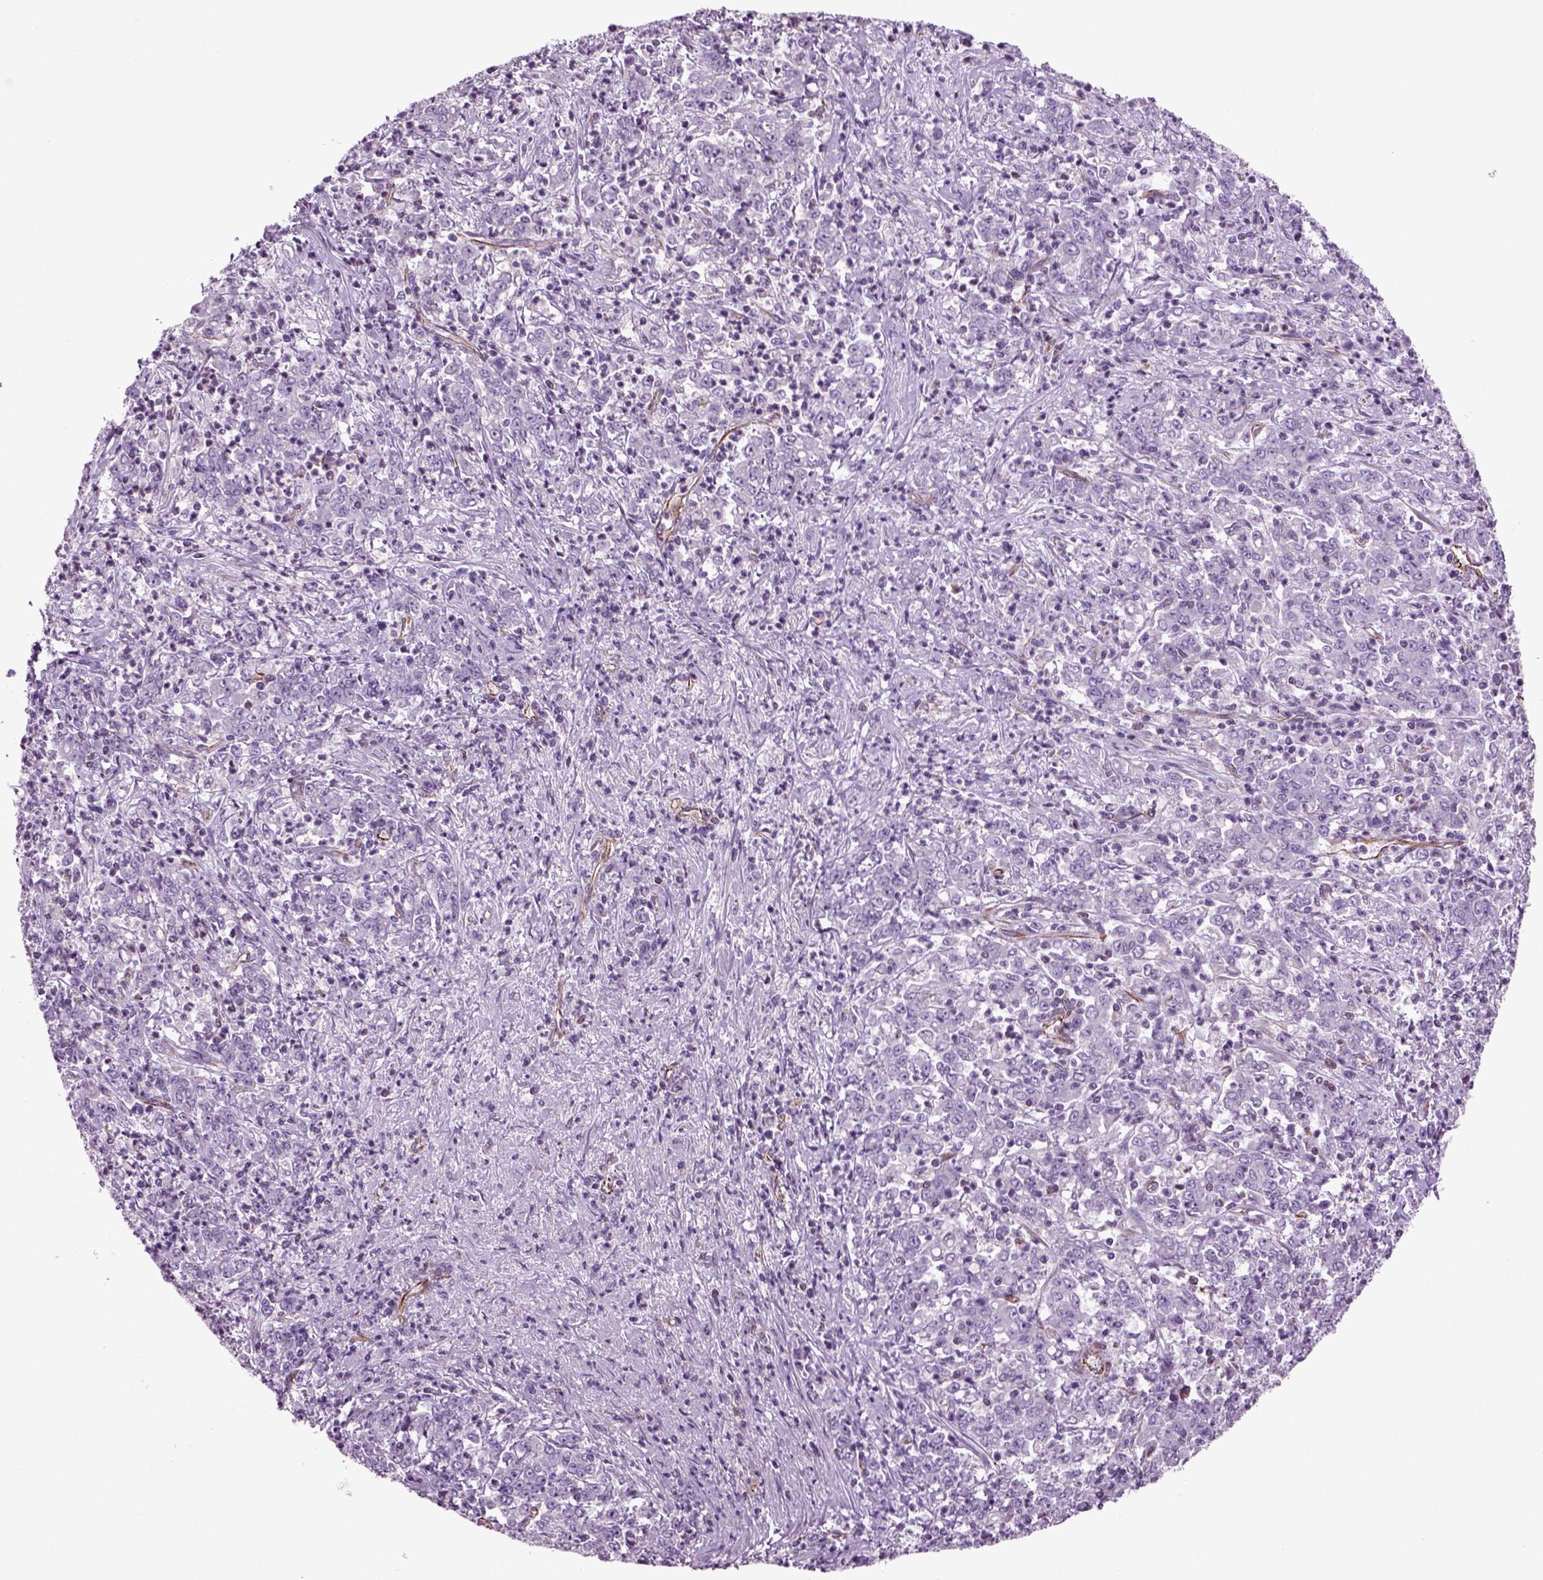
{"staining": {"intensity": "negative", "quantity": "none", "location": "none"}, "tissue": "stomach cancer", "cell_type": "Tumor cells", "image_type": "cancer", "snomed": [{"axis": "morphology", "description": "Adenocarcinoma, NOS"}, {"axis": "topography", "description": "Stomach, lower"}], "caption": "IHC of human stomach cancer (adenocarcinoma) reveals no expression in tumor cells.", "gene": "ACER3", "patient": {"sex": "female", "age": 71}}